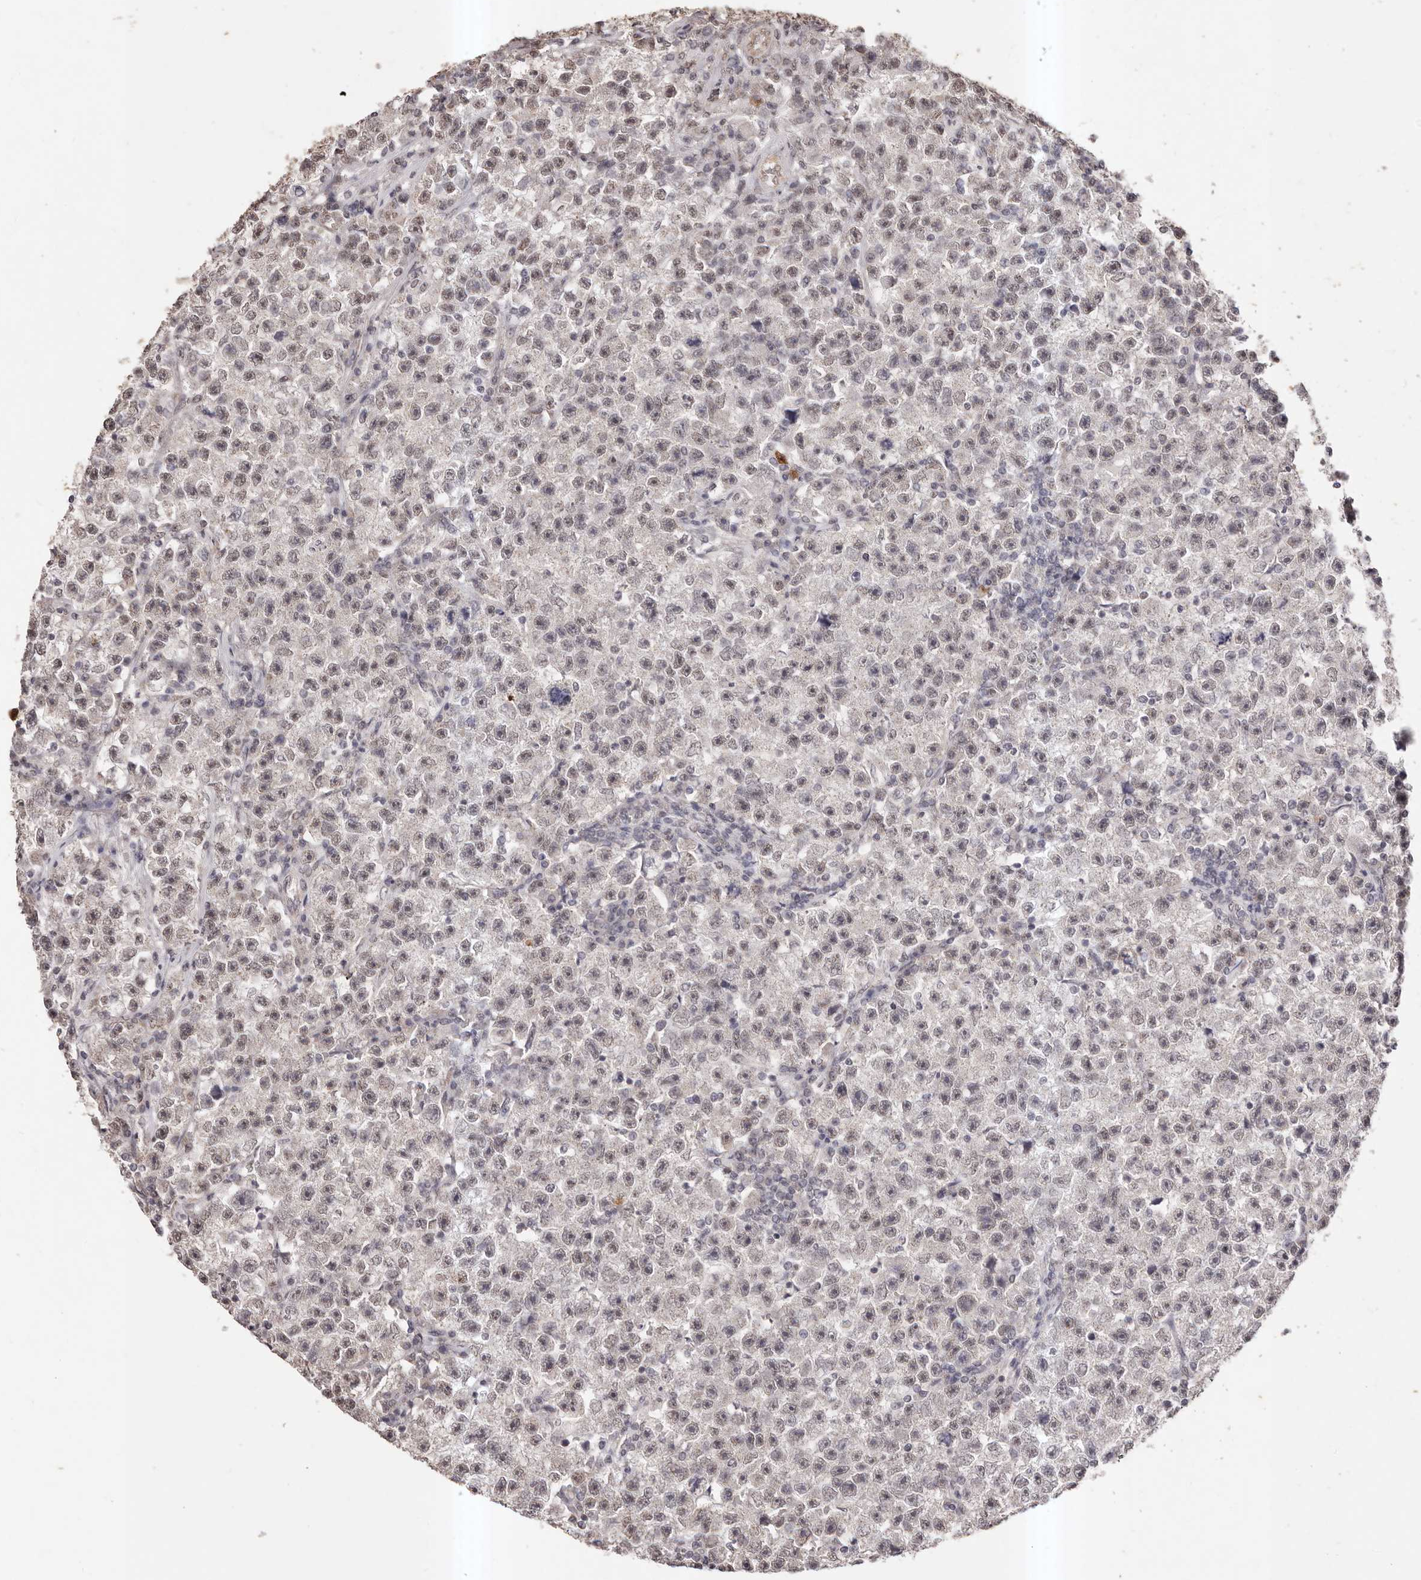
{"staining": {"intensity": "weak", "quantity": "25%-75%", "location": "nuclear"}, "tissue": "testis cancer", "cell_type": "Tumor cells", "image_type": "cancer", "snomed": [{"axis": "morphology", "description": "Seminoma, NOS"}, {"axis": "topography", "description": "Testis"}], "caption": "Protein expression analysis of human testis cancer reveals weak nuclear expression in about 25%-75% of tumor cells.", "gene": "RPS6KA5", "patient": {"sex": "male", "age": 22}}